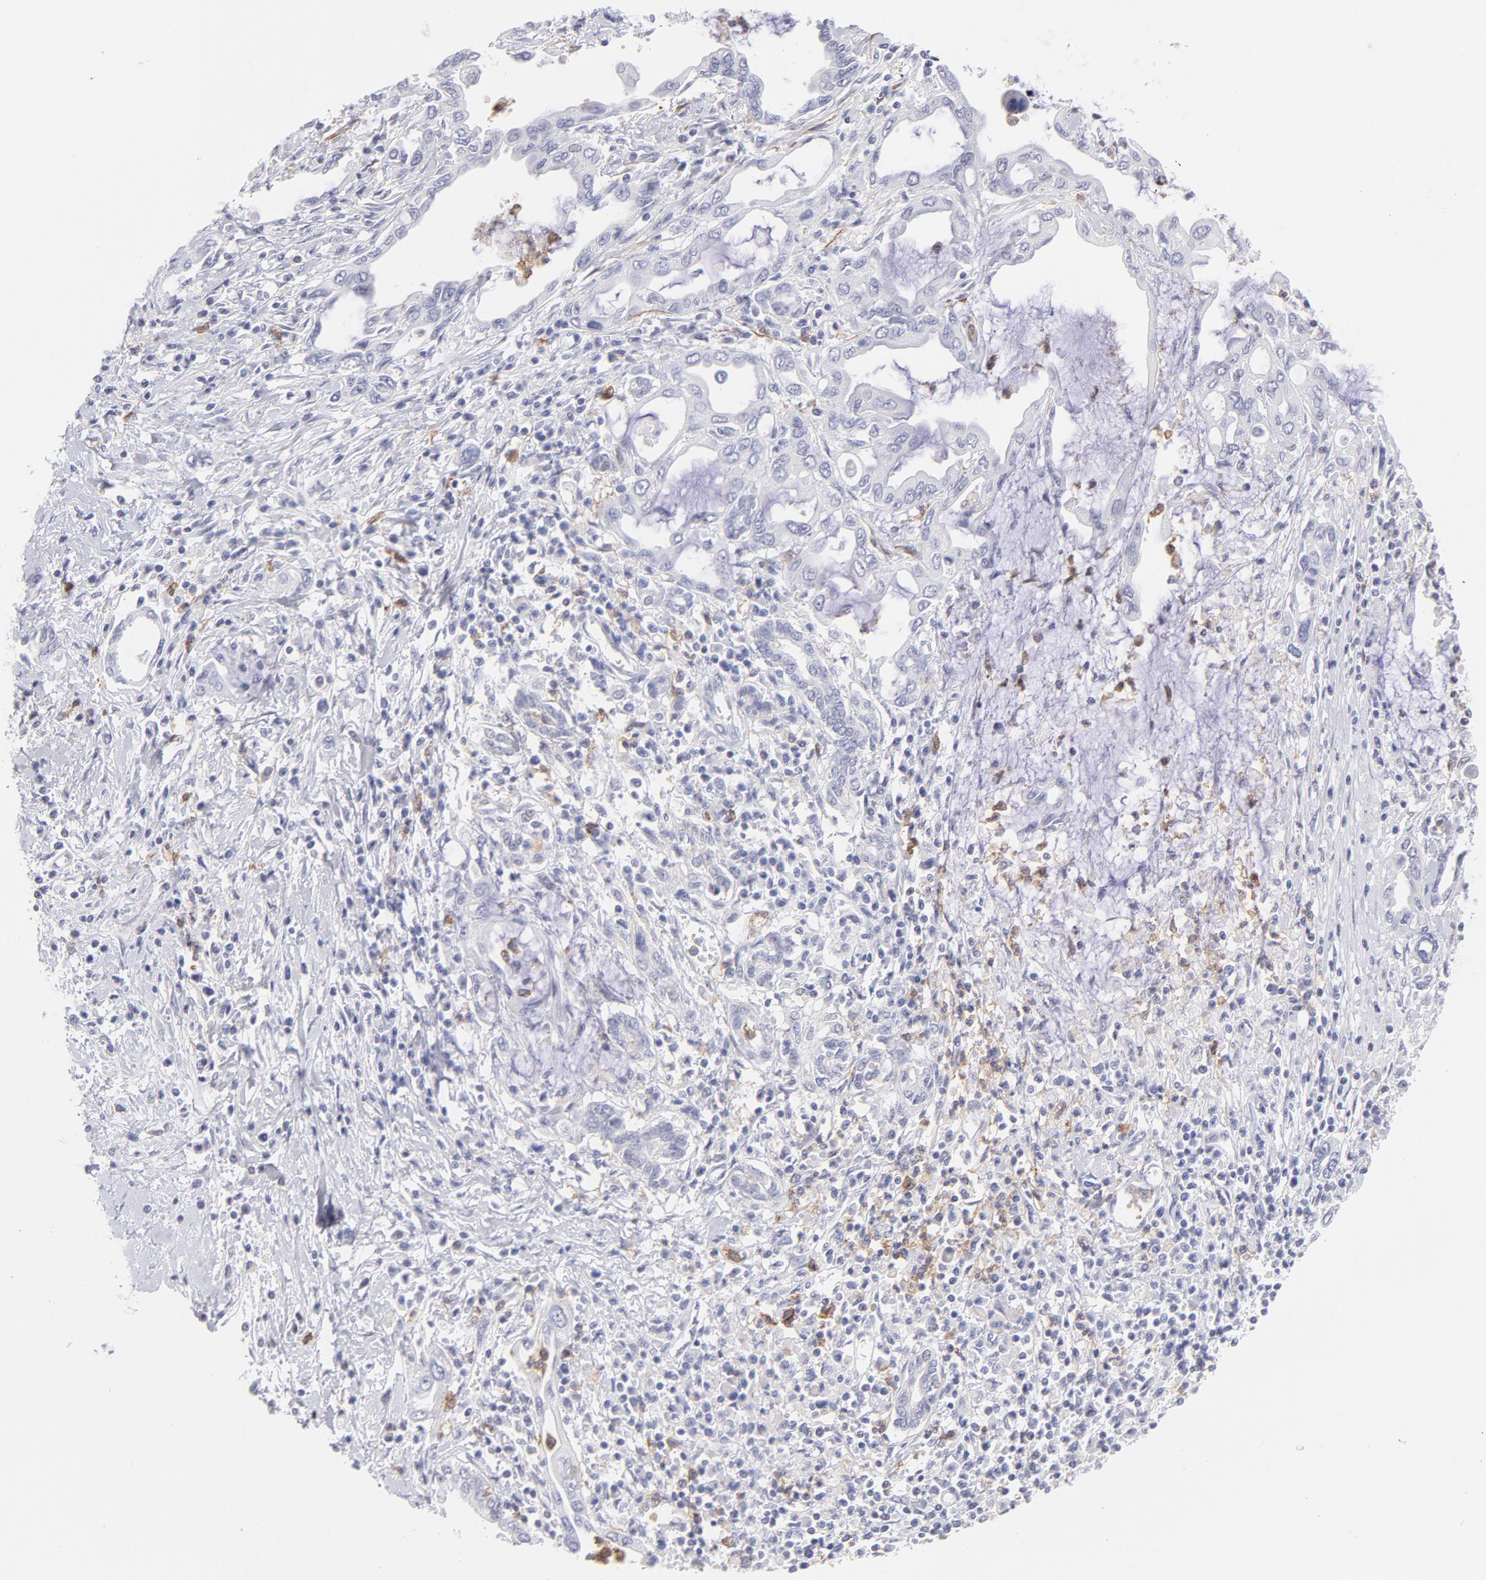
{"staining": {"intensity": "negative", "quantity": "none", "location": "none"}, "tissue": "pancreatic cancer", "cell_type": "Tumor cells", "image_type": "cancer", "snomed": [{"axis": "morphology", "description": "Adenocarcinoma, NOS"}, {"axis": "topography", "description": "Pancreas"}], "caption": "Immunohistochemistry of human pancreatic cancer (adenocarcinoma) demonstrates no expression in tumor cells. (DAB immunohistochemistry (IHC) with hematoxylin counter stain).", "gene": "LTB4R", "patient": {"sex": "female", "age": 57}}